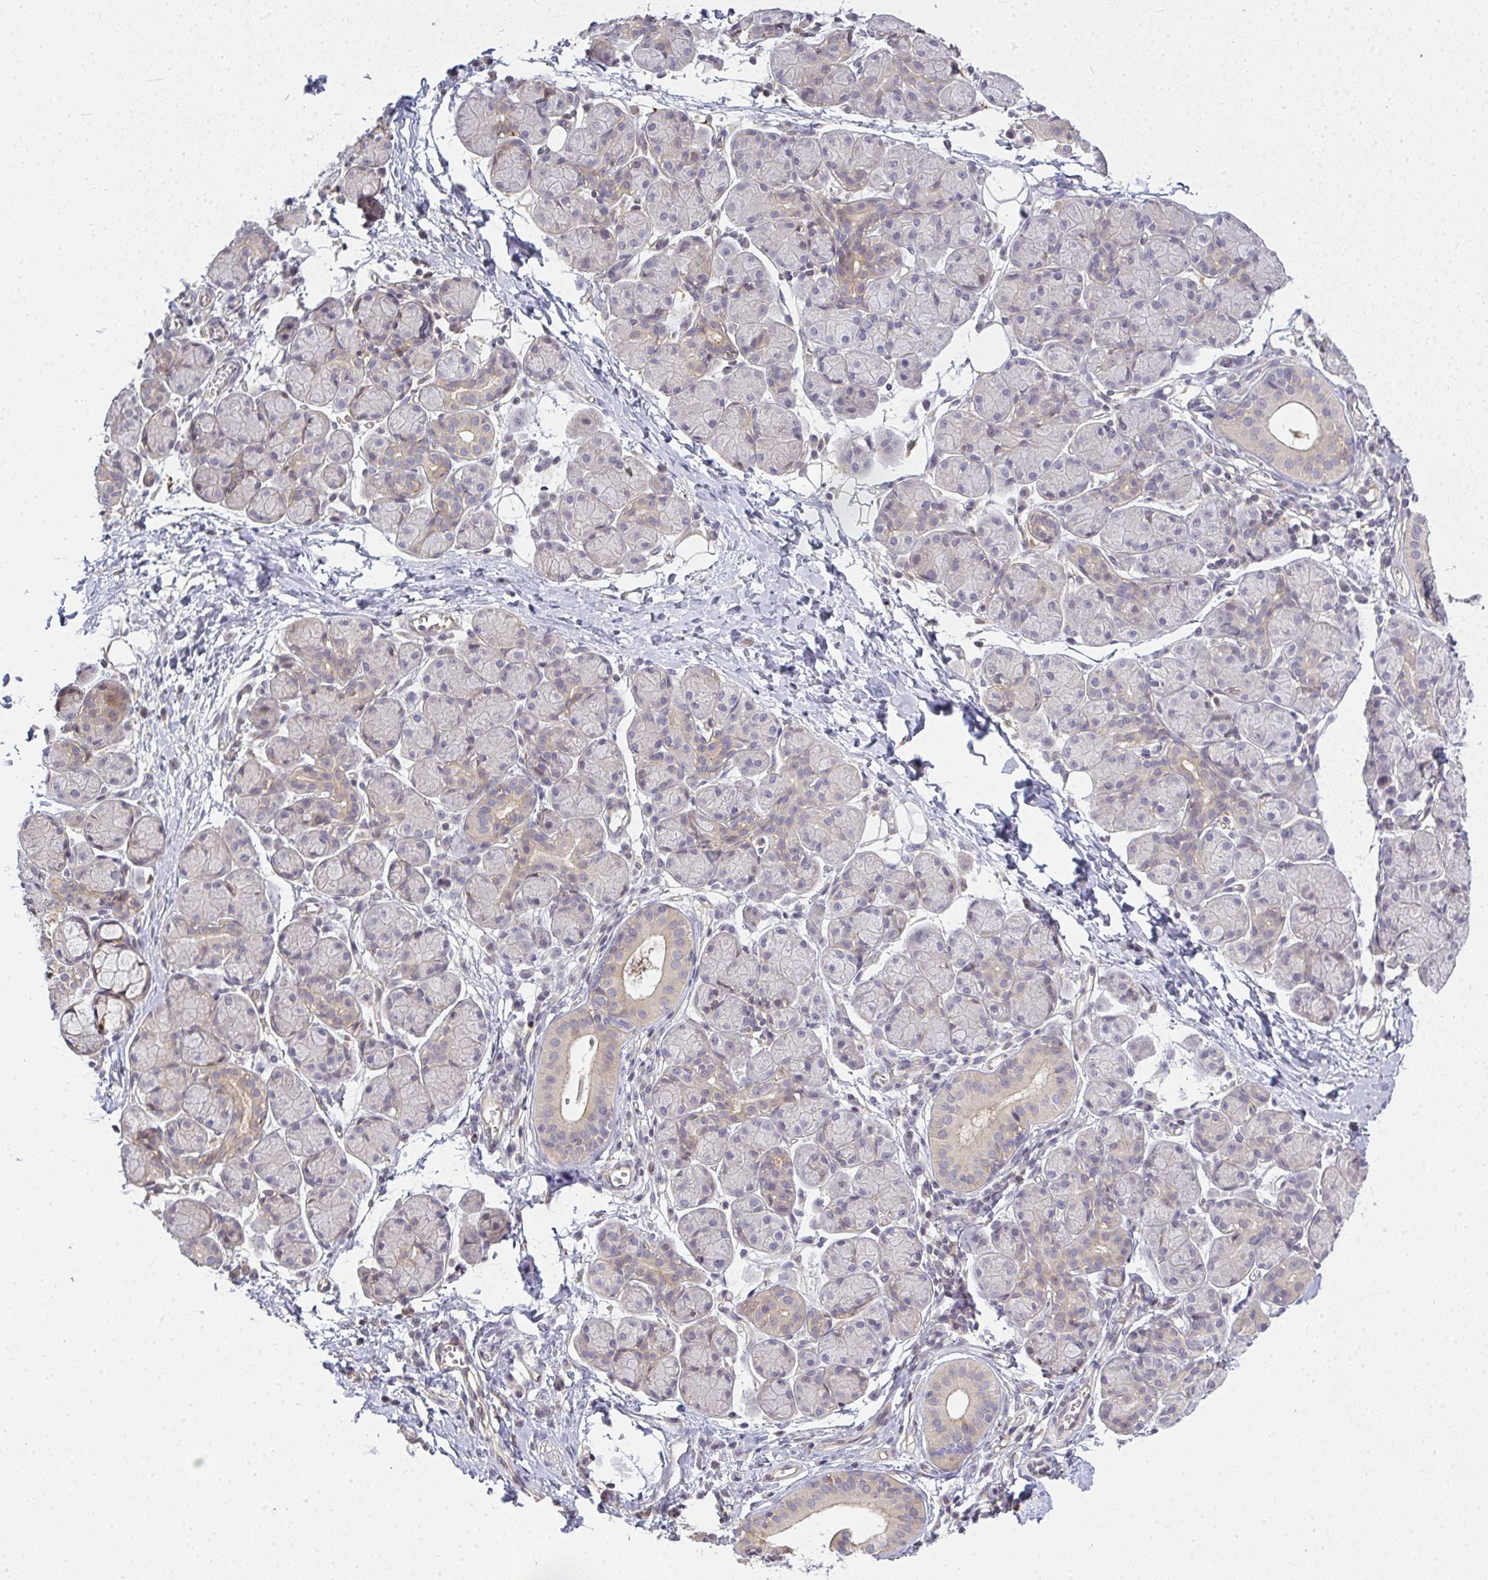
{"staining": {"intensity": "weak", "quantity": "<25%", "location": "cytoplasmic/membranous"}, "tissue": "salivary gland", "cell_type": "Glandular cells", "image_type": "normal", "snomed": [{"axis": "morphology", "description": "Normal tissue, NOS"}, {"axis": "morphology", "description": "Inflammation, NOS"}, {"axis": "topography", "description": "Lymph node"}, {"axis": "topography", "description": "Salivary gland"}], "caption": "The image displays no staining of glandular cells in benign salivary gland. The staining is performed using DAB (3,3'-diaminobenzidine) brown chromogen with nuclei counter-stained in using hematoxylin.", "gene": "GSDMB", "patient": {"sex": "male", "age": 3}}